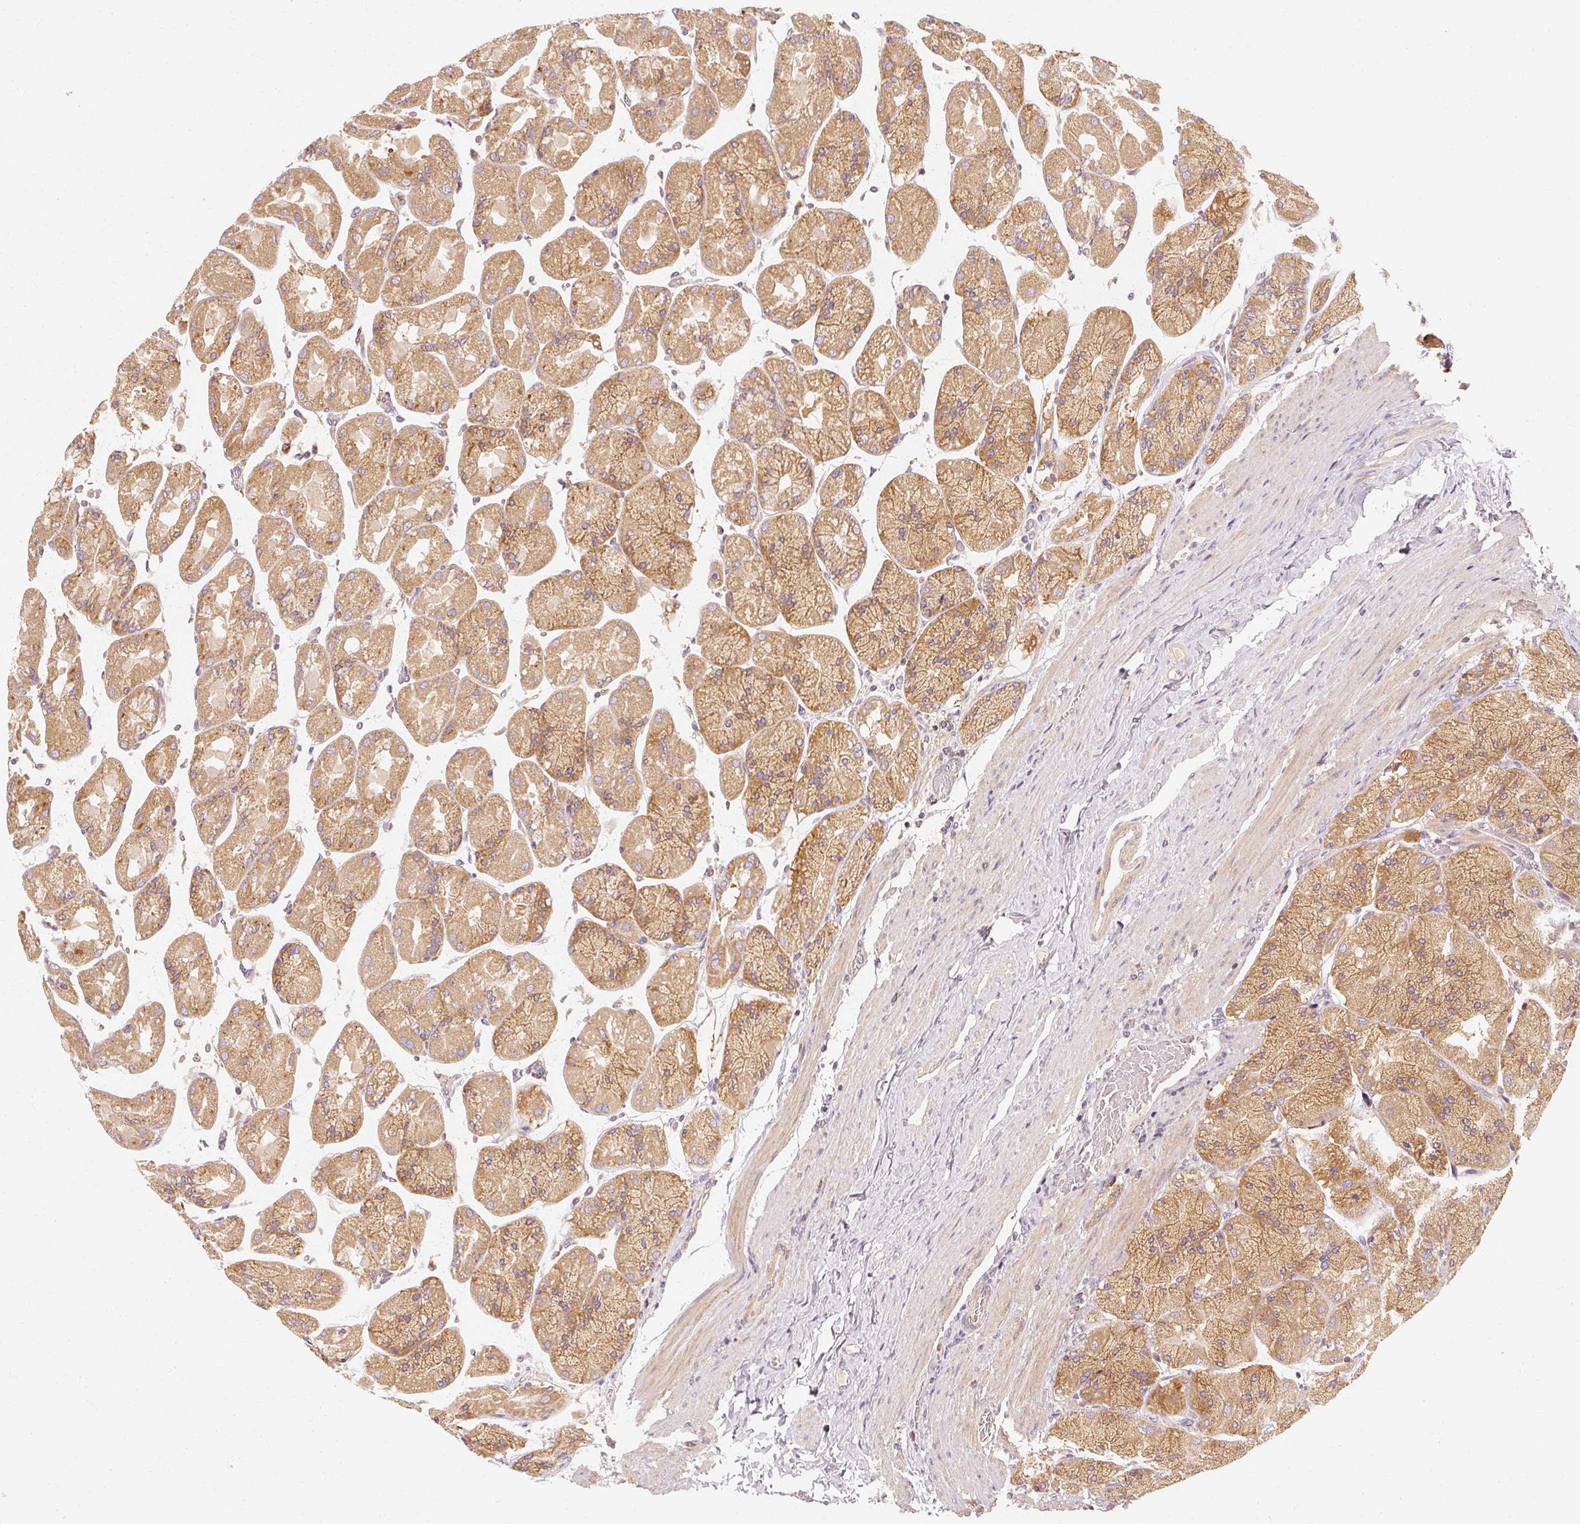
{"staining": {"intensity": "moderate", "quantity": ">75%", "location": "cytoplasmic/membranous"}, "tissue": "stomach", "cell_type": "Glandular cells", "image_type": "normal", "snomed": [{"axis": "morphology", "description": "Normal tissue, NOS"}, {"axis": "topography", "description": "Stomach"}], "caption": "A brown stain shows moderate cytoplasmic/membranous expression of a protein in glandular cells of unremarkable human stomach. The protein of interest is stained brown, and the nuclei are stained in blue (DAB (3,3'-diaminobenzidine) IHC with brightfield microscopy, high magnification).", "gene": "TOMM40", "patient": {"sex": "female", "age": 61}}